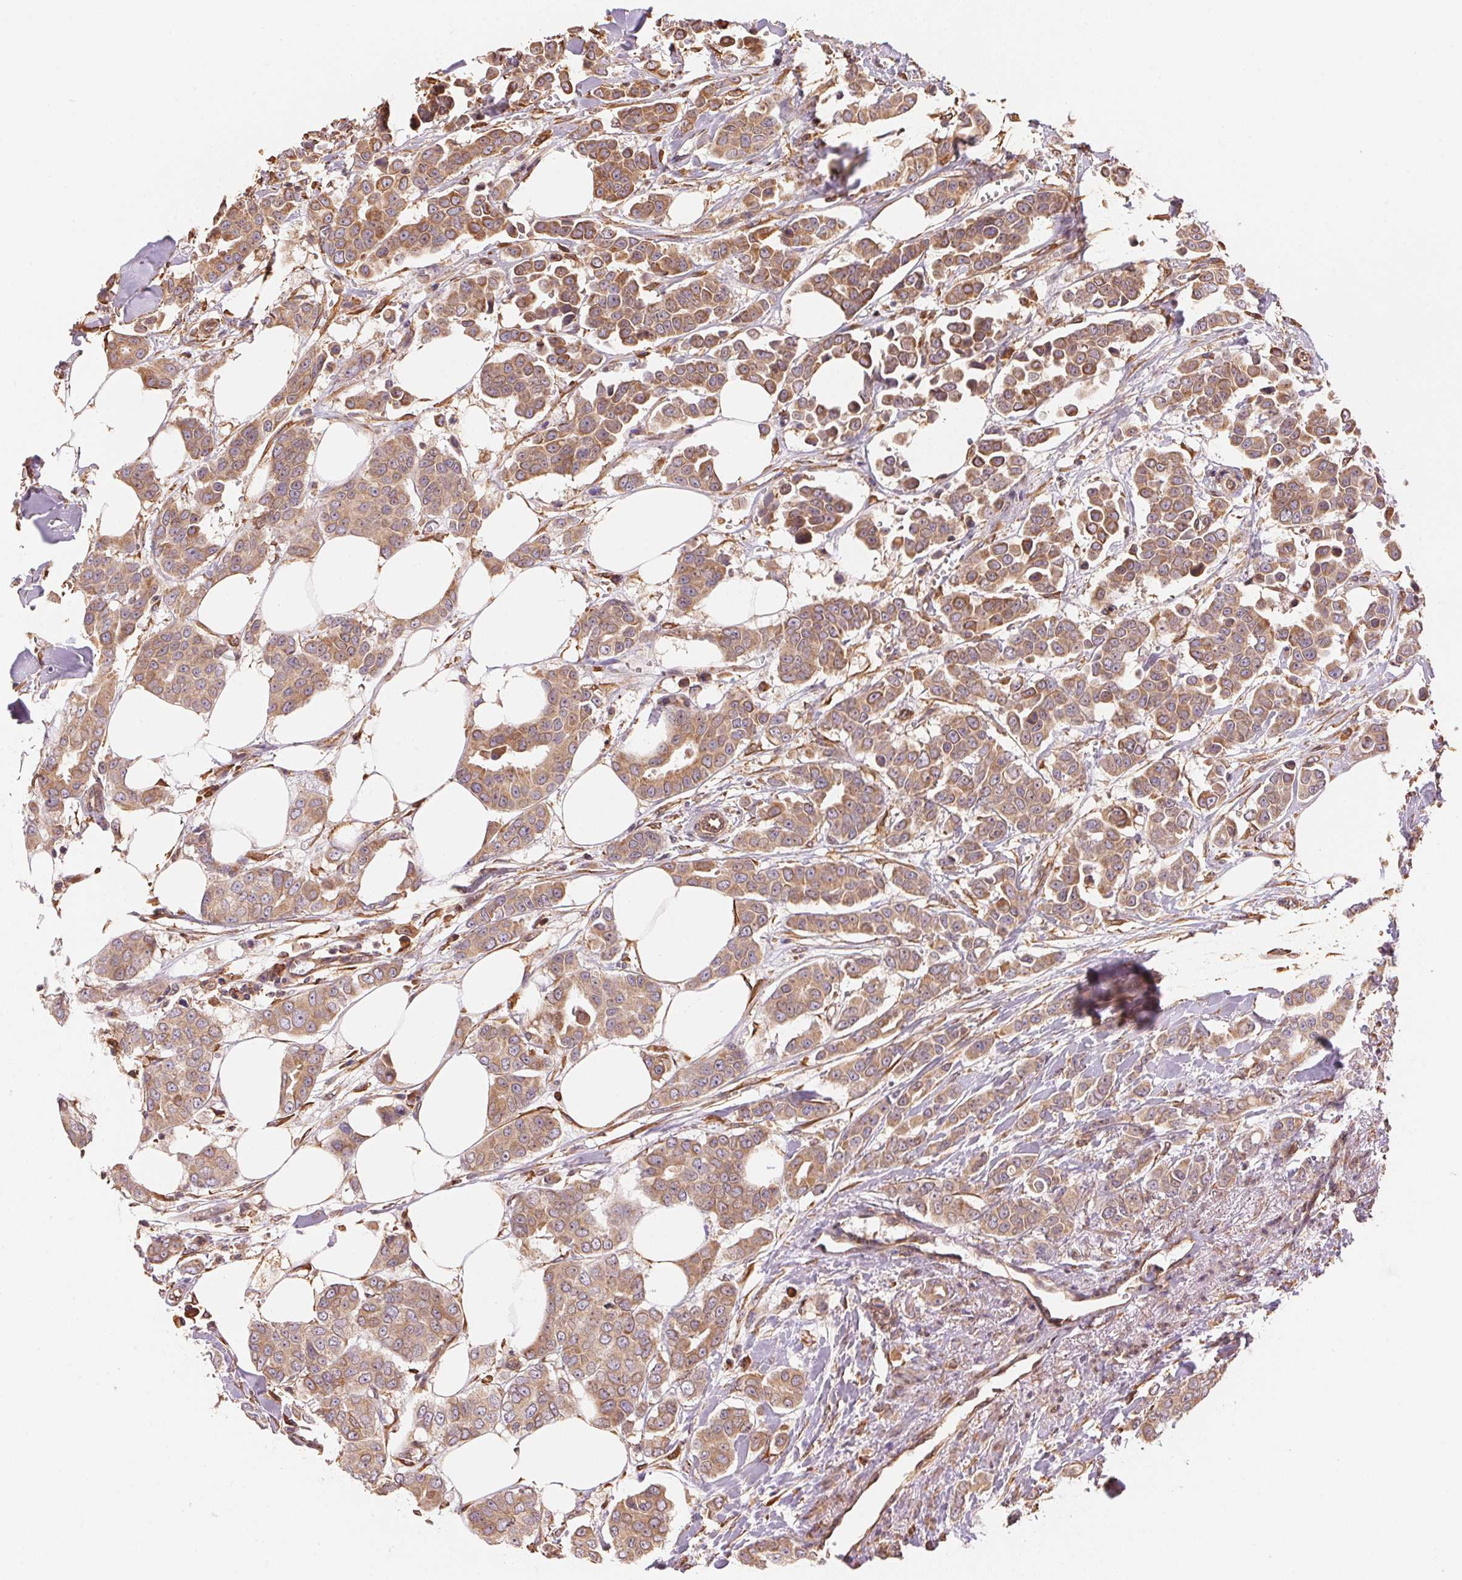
{"staining": {"intensity": "moderate", "quantity": ">75%", "location": "cytoplasmic/membranous"}, "tissue": "breast cancer", "cell_type": "Tumor cells", "image_type": "cancer", "snomed": [{"axis": "morphology", "description": "Duct carcinoma"}, {"axis": "topography", "description": "Breast"}], "caption": "Human breast infiltrating ductal carcinoma stained with a protein marker reveals moderate staining in tumor cells.", "gene": "C6orf163", "patient": {"sex": "female", "age": 94}}